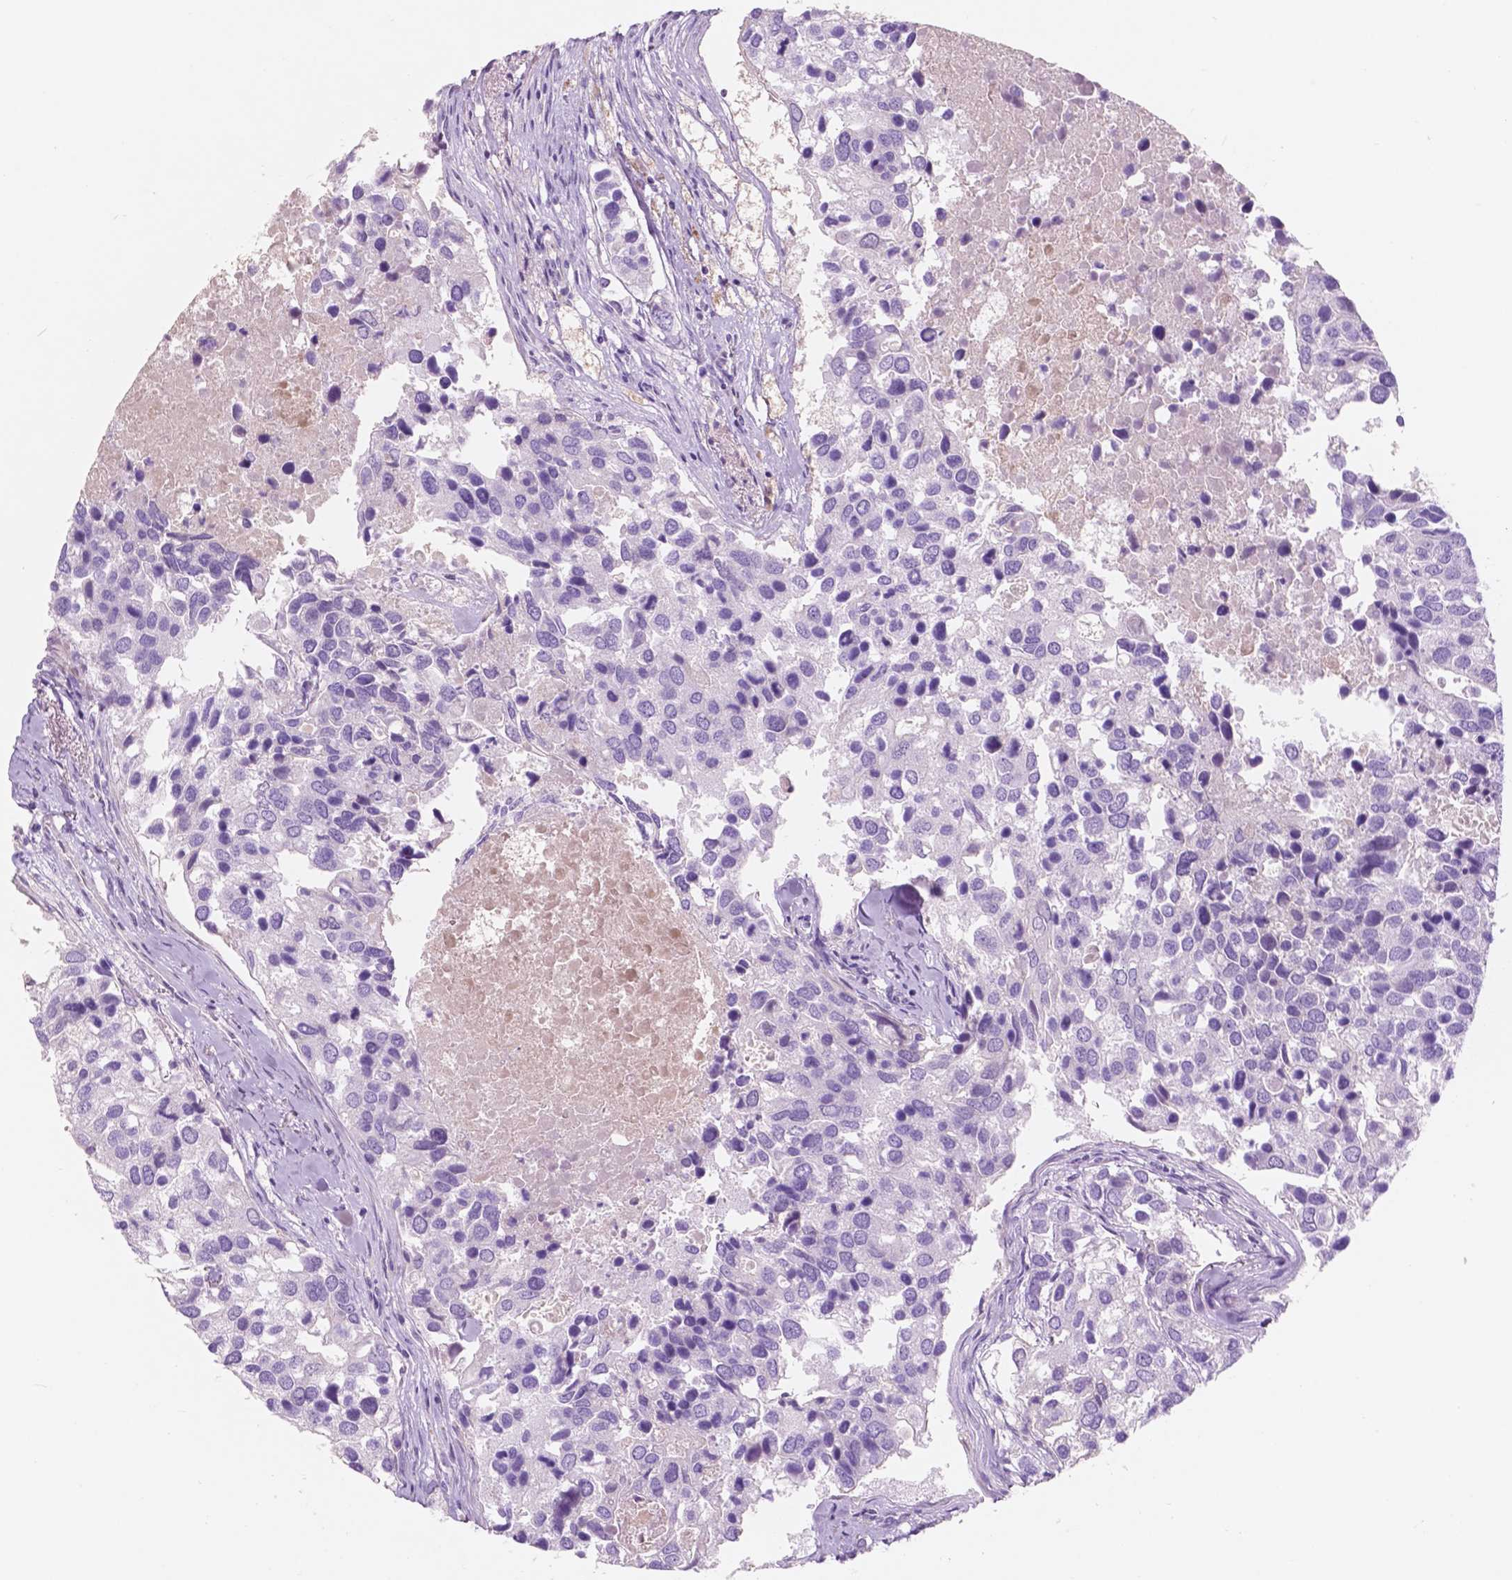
{"staining": {"intensity": "negative", "quantity": "none", "location": "none"}, "tissue": "breast cancer", "cell_type": "Tumor cells", "image_type": "cancer", "snomed": [{"axis": "morphology", "description": "Duct carcinoma"}, {"axis": "topography", "description": "Breast"}], "caption": "This histopathology image is of breast cancer (invasive ductal carcinoma) stained with IHC to label a protein in brown with the nuclei are counter-stained blue. There is no positivity in tumor cells. (DAB (3,3'-diaminobenzidine) IHC, high magnification).", "gene": "CUZD1", "patient": {"sex": "female", "age": 83}}